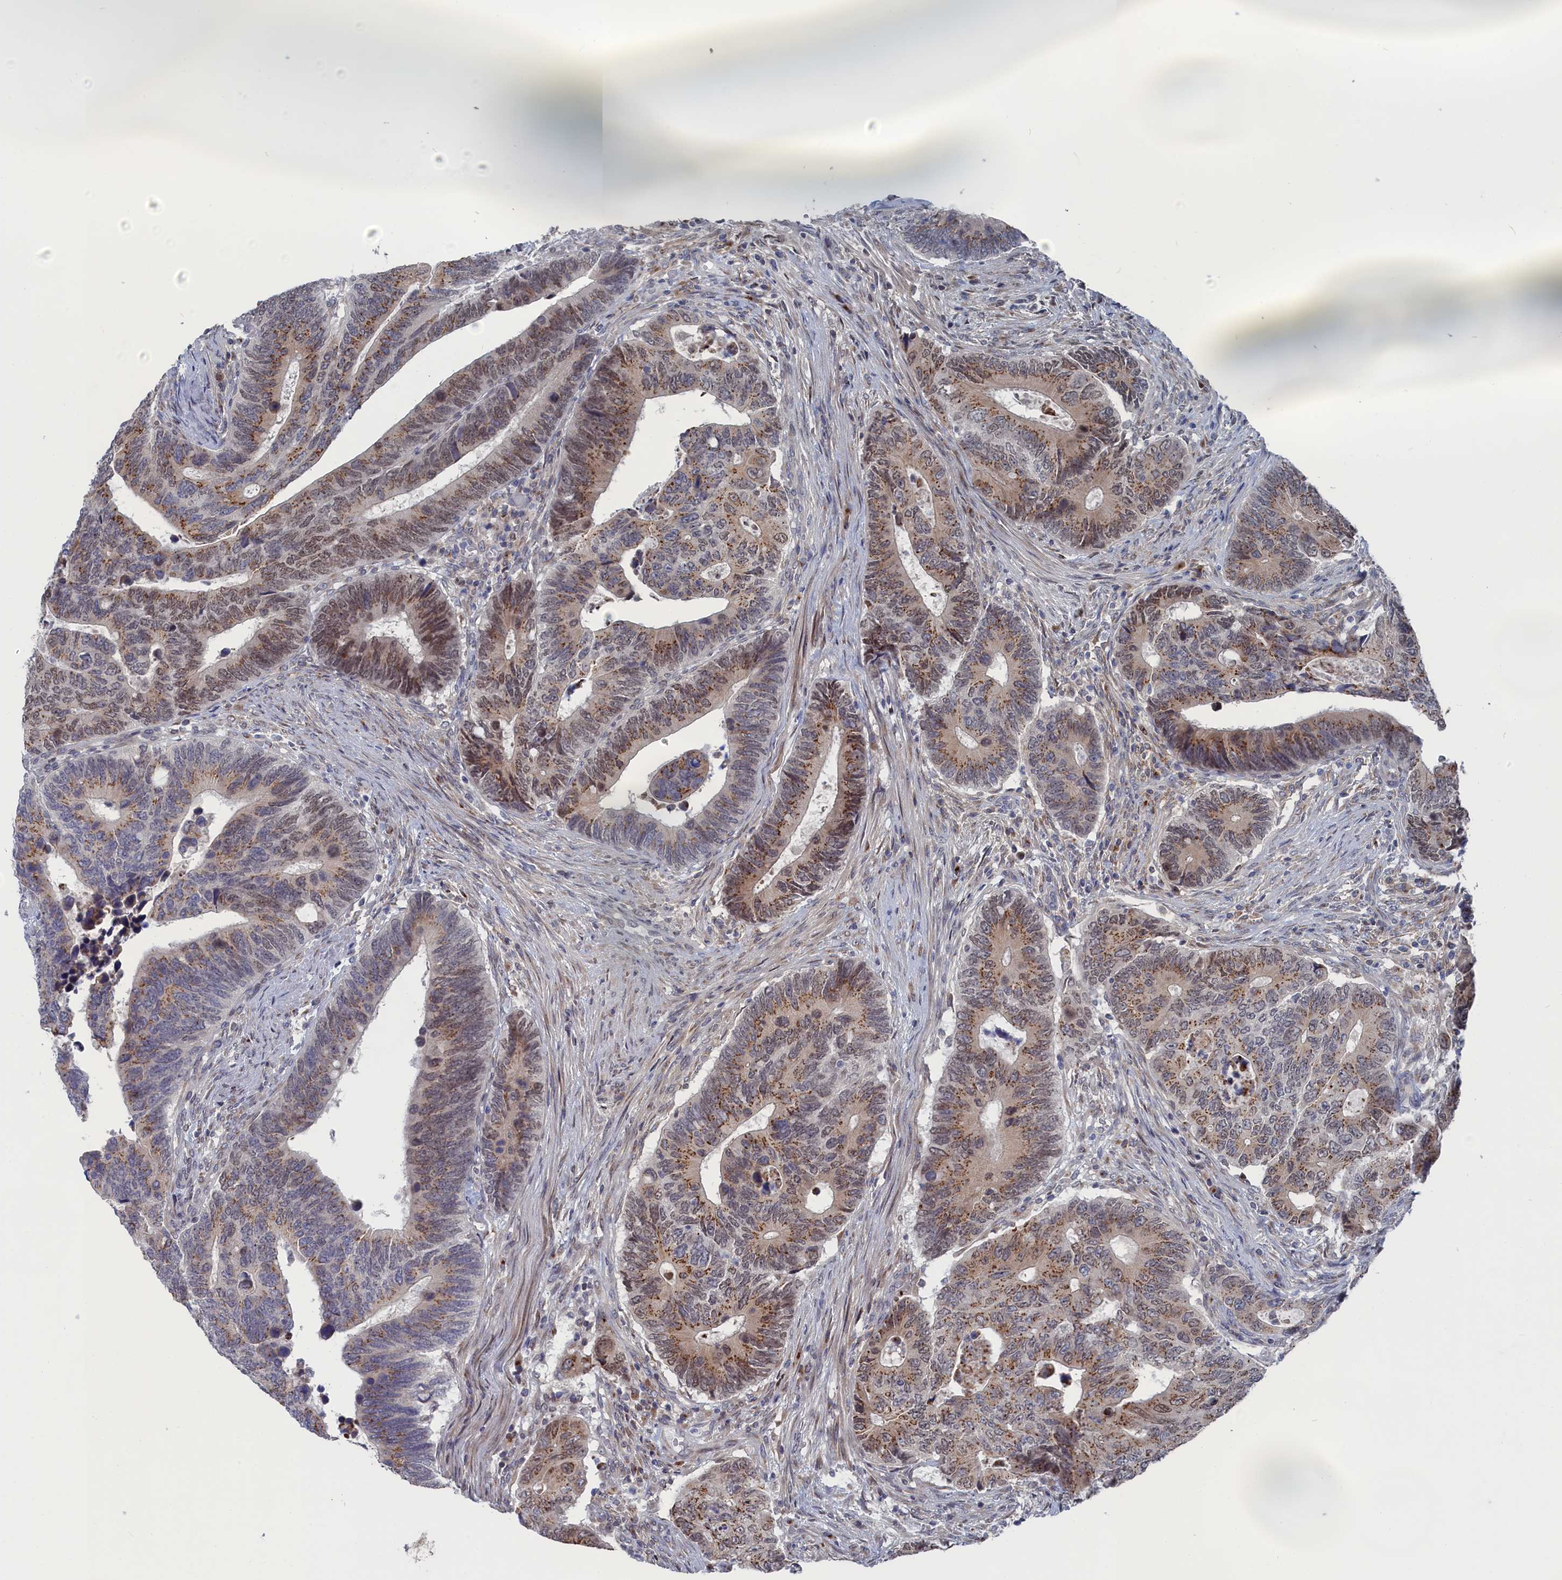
{"staining": {"intensity": "moderate", "quantity": ">75%", "location": "cytoplasmic/membranous"}, "tissue": "colorectal cancer", "cell_type": "Tumor cells", "image_type": "cancer", "snomed": [{"axis": "morphology", "description": "Adenocarcinoma, NOS"}, {"axis": "topography", "description": "Colon"}], "caption": "An IHC micrograph of neoplastic tissue is shown. Protein staining in brown shows moderate cytoplasmic/membranous positivity in colorectal cancer within tumor cells. (brown staining indicates protein expression, while blue staining denotes nuclei).", "gene": "IRX1", "patient": {"sex": "male", "age": 87}}